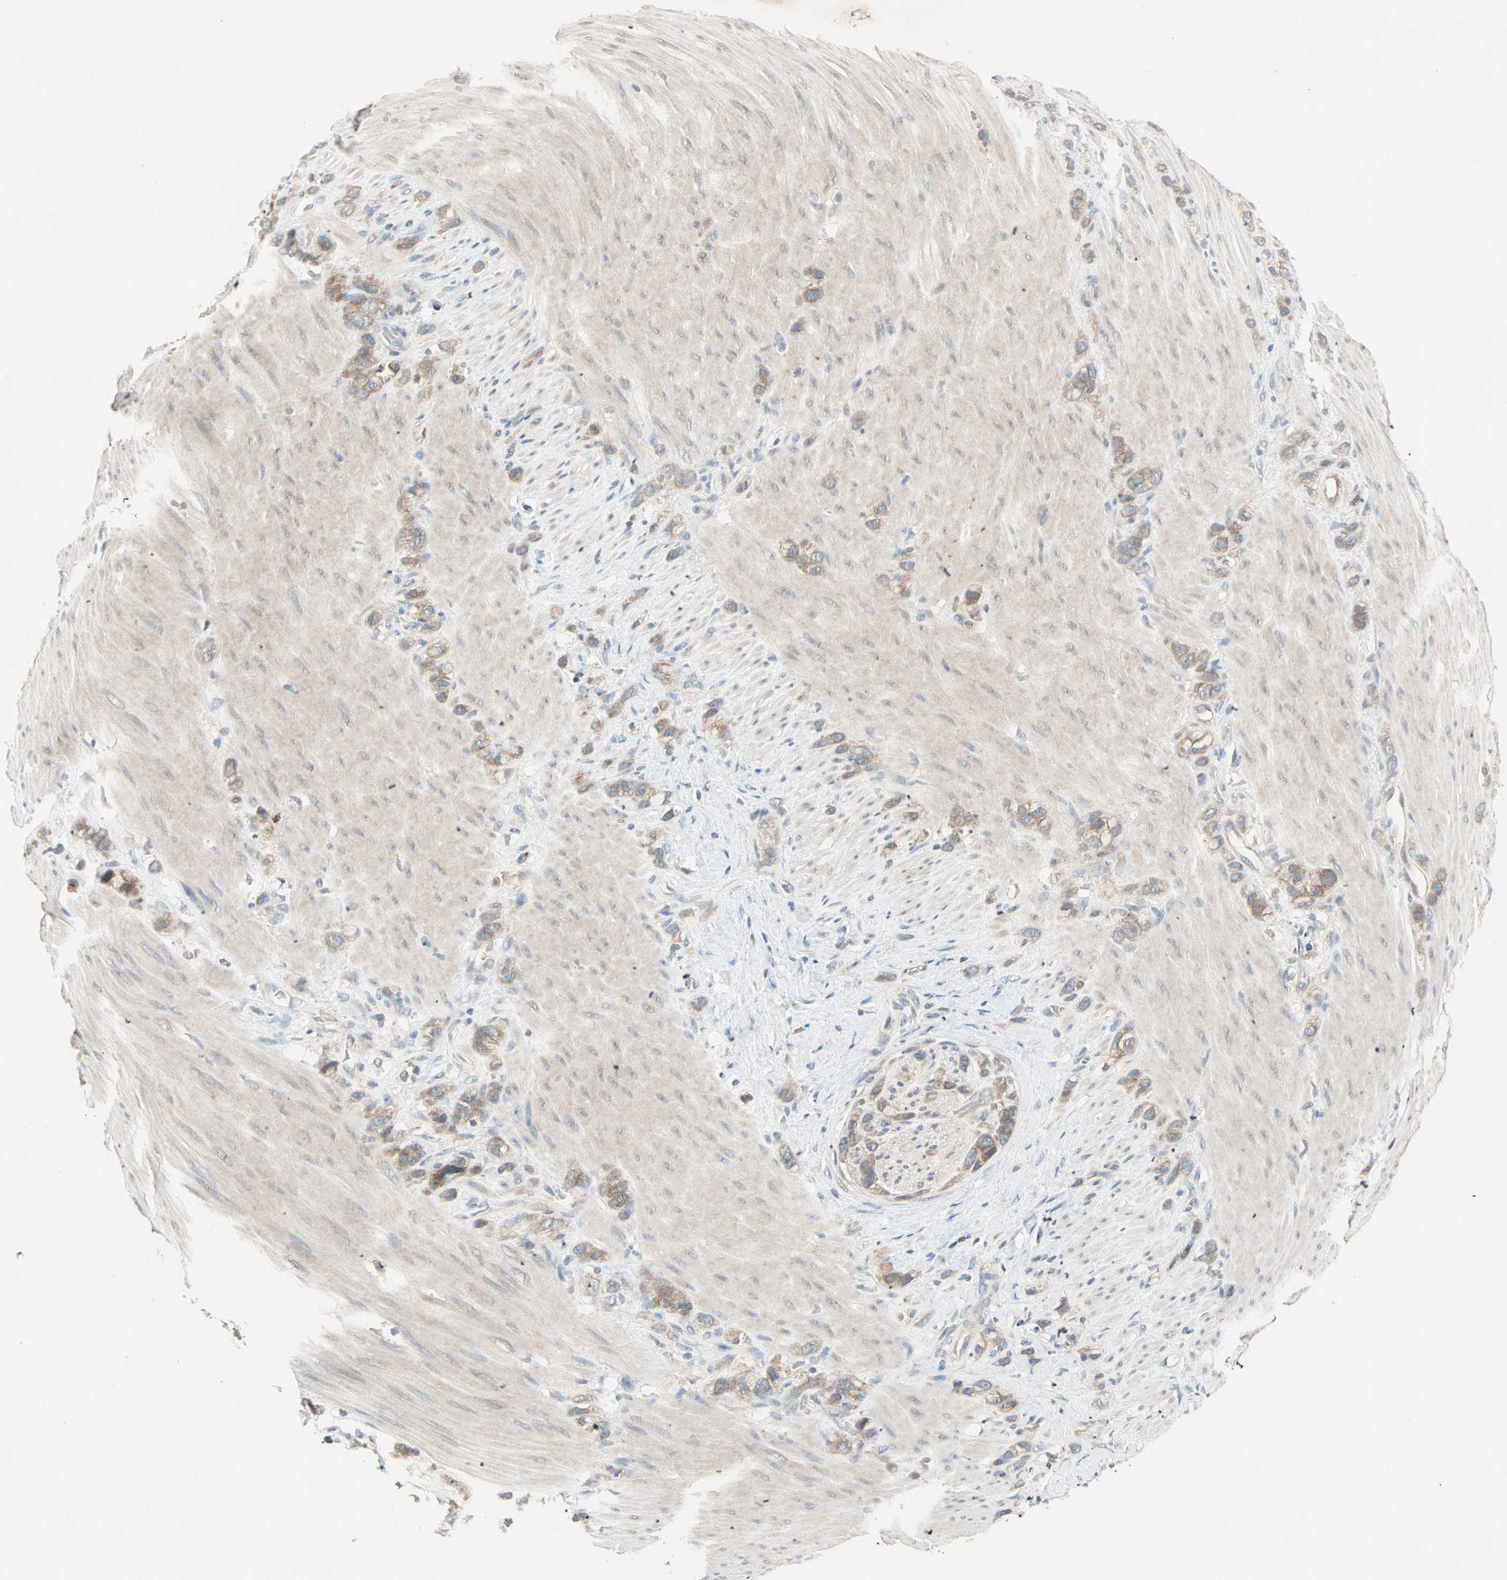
{"staining": {"intensity": "moderate", "quantity": ">75%", "location": "cytoplasmic/membranous"}, "tissue": "stomach cancer", "cell_type": "Tumor cells", "image_type": "cancer", "snomed": [{"axis": "morphology", "description": "Normal tissue, NOS"}, {"axis": "morphology", "description": "Adenocarcinoma, NOS"}, {"axis": "morphology", "description": "Adenocarcinoma, High grade"}, {"axis": "topography", "description": "Stomach, upper"}, {"axis": "topography", "description": "Stomach"}], "caption": "Protein staining of stomach adenocarcinoma tissue shows moderate cytoplasmic/membranous staining in approximately >75% of tumor cells.", "gene": "TTF2", "patient": {"sex": "female", "age": 65}}